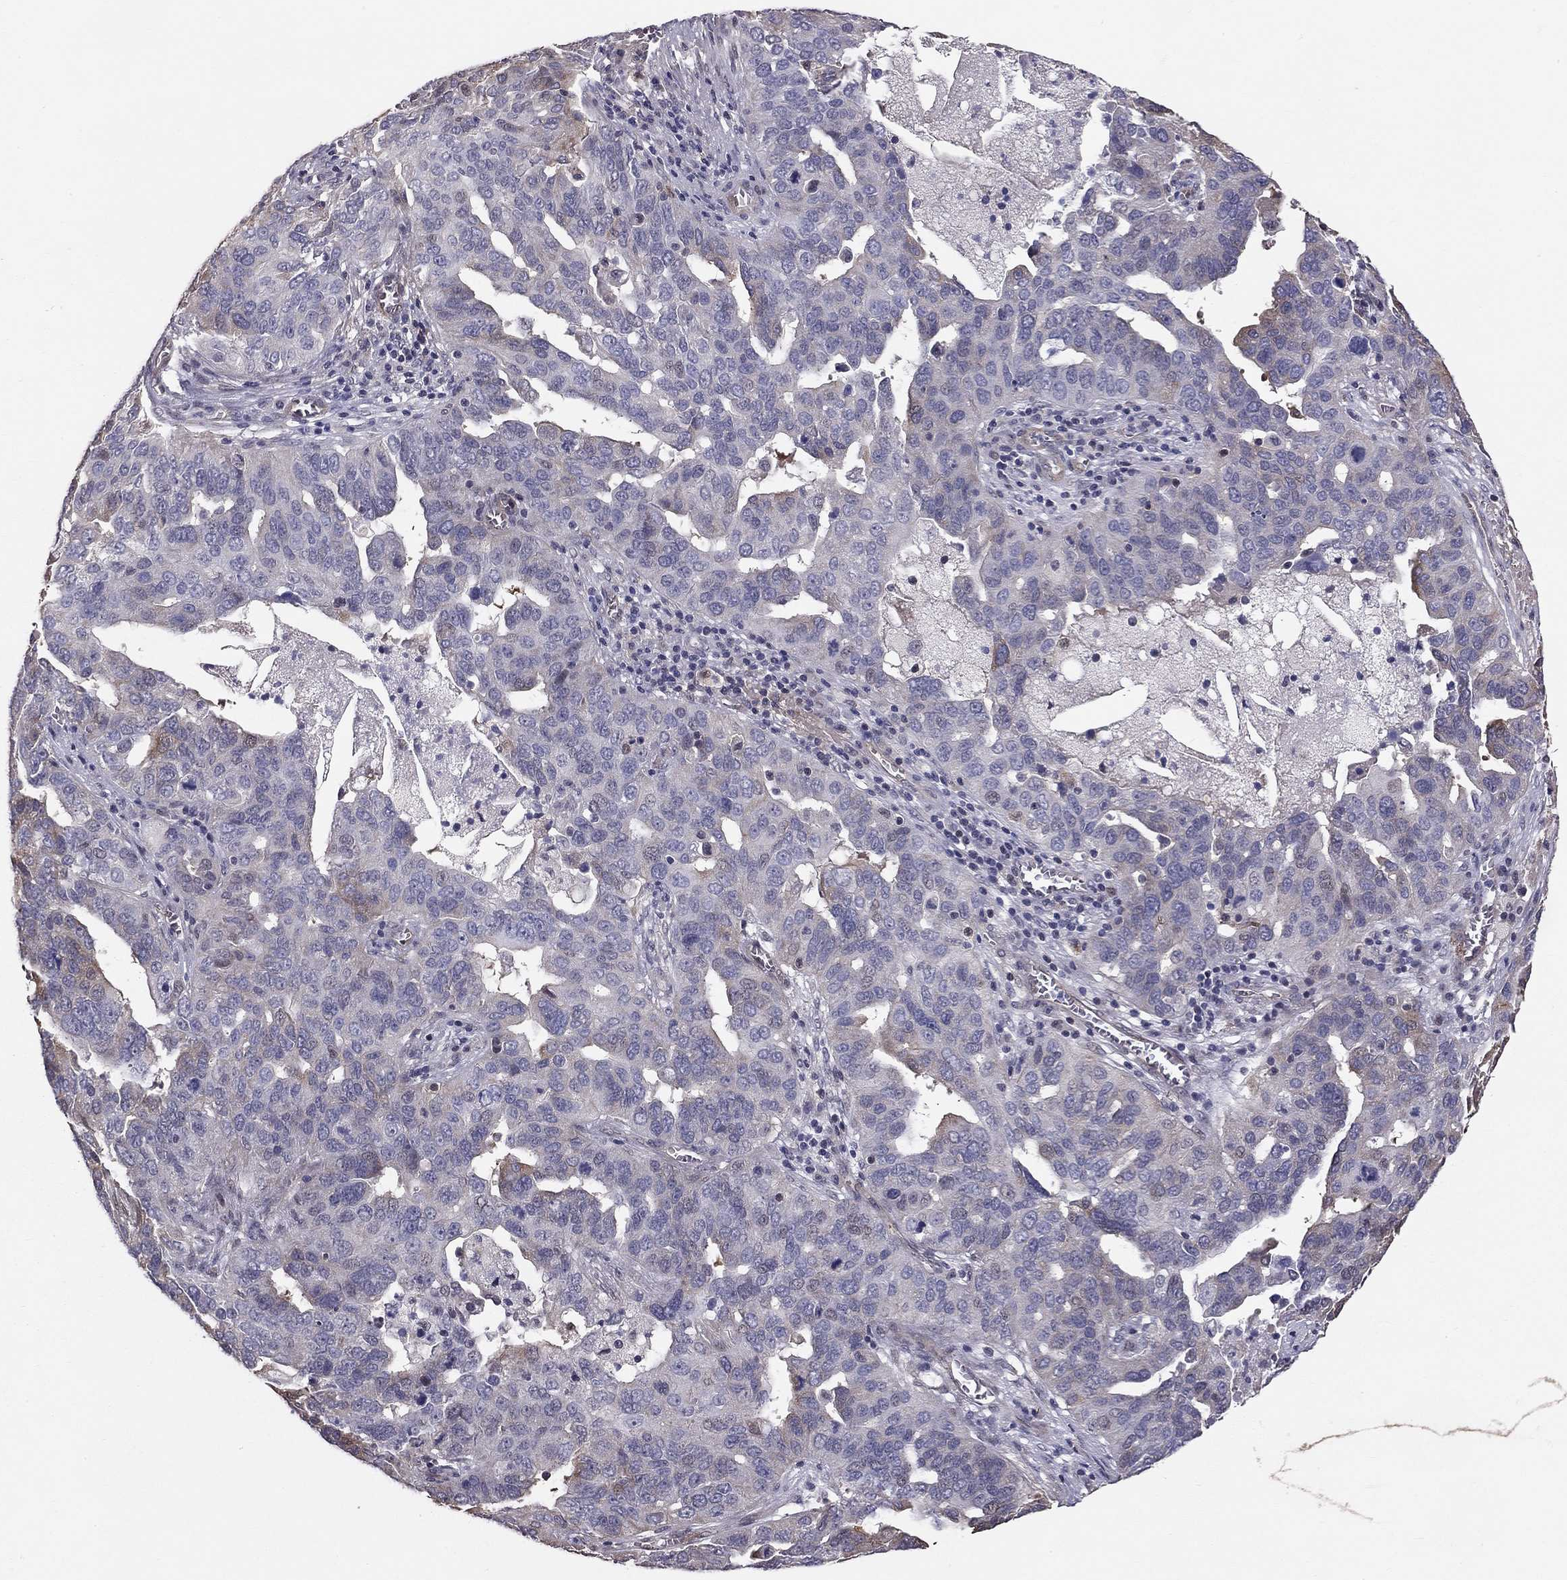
{"staining": {"intensity": "moderate", "quantity": "<25%", "location": "cytoplasmic/membranous"}, "tissue": "ovarian cancer", "cell_type": "Tumor cells", "image_type": "cancer", "snomed": [{"axis": "morphology", "description": "Carcinoma, endometroid"}, {"axis": "topography", "description": "Soft tissue"}, {"axis": "topography", "description": "Ovary"}], "caption": "Human endometroid carcinoma (ovarian) stained with a protein marker displays moderate staining in tumor cells.", "gene": "GJB4", "patient": {"sex": "female", "age": 52}}